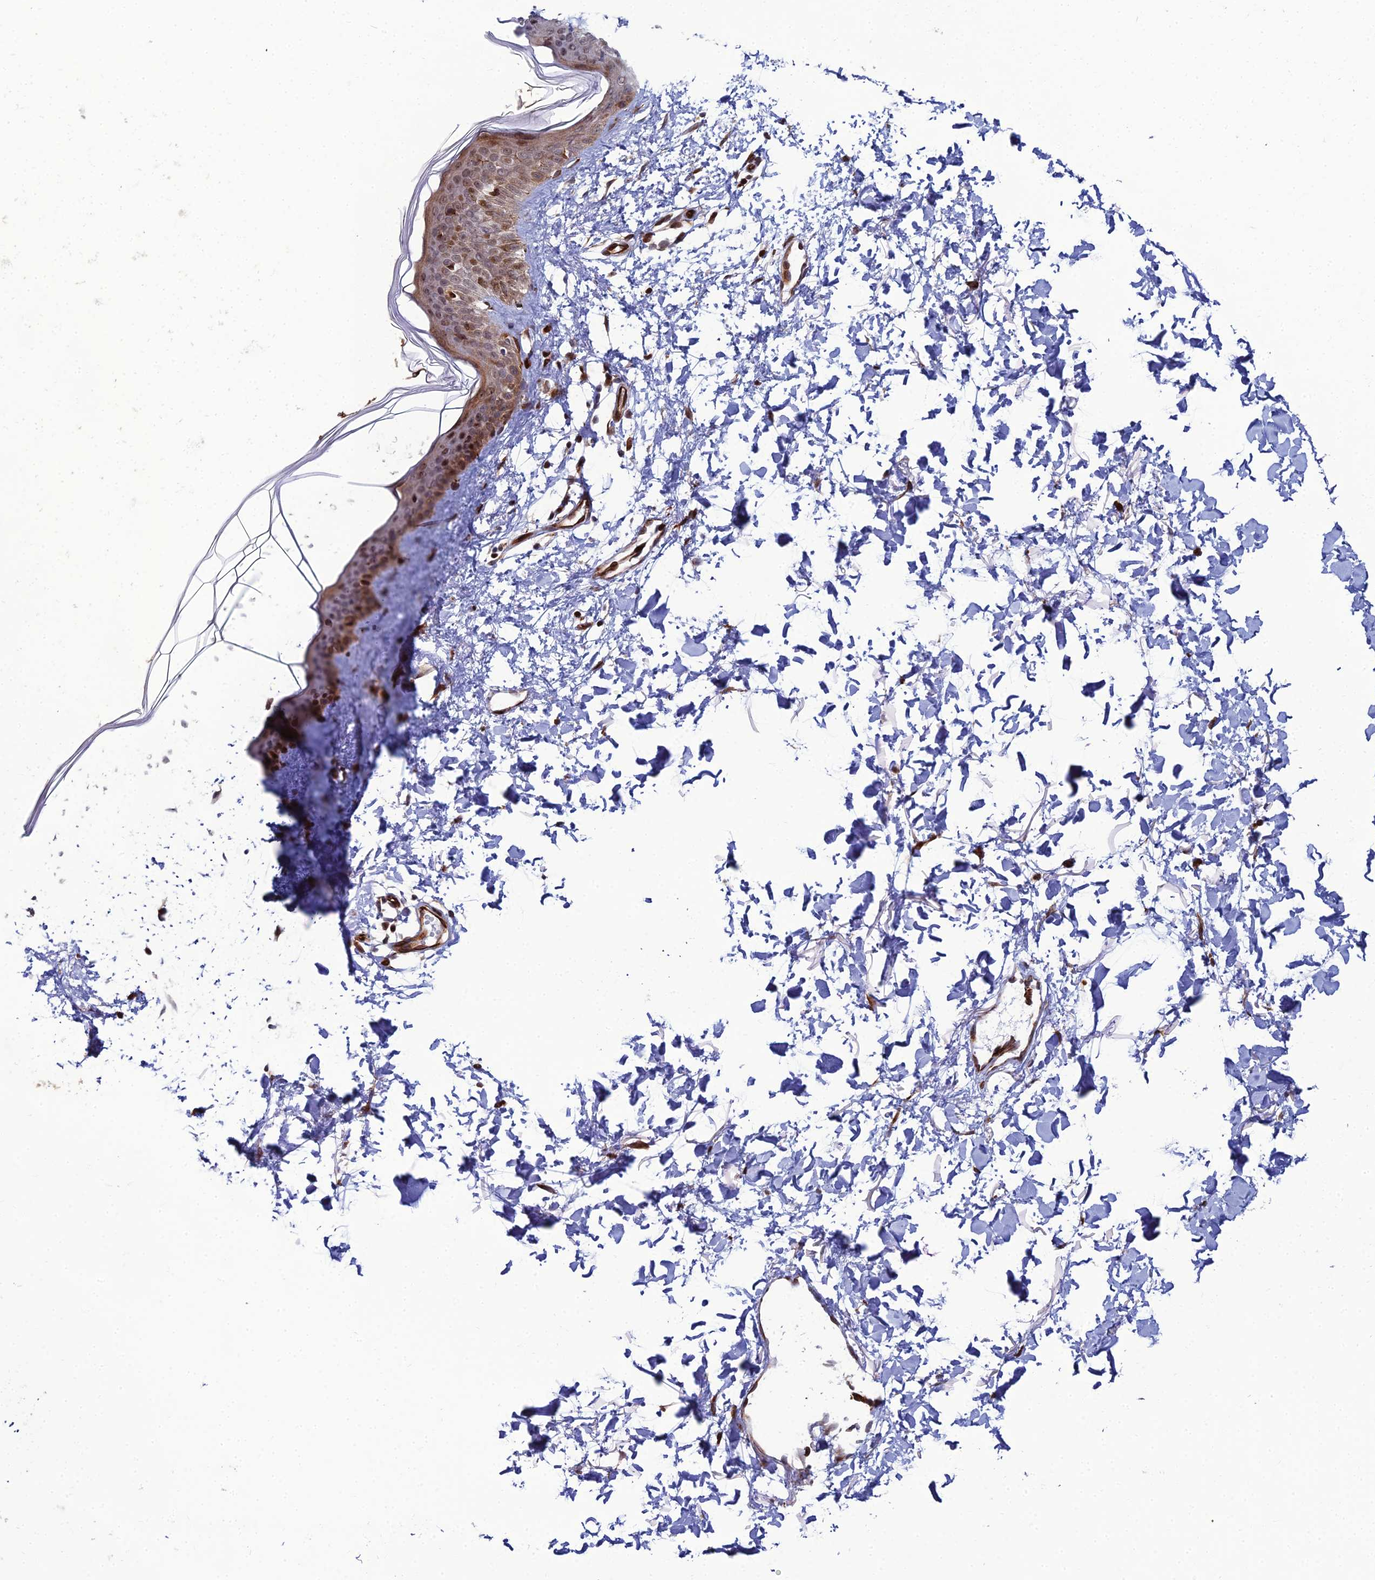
{"staining": {"intensity": "moderate", "quantity": "25%-75%", "location": "cytoplasmic/membranous"}, "tissue": "skin", "cell_type": "Fibroblasts", "image_type": "normal", "snomed": [{"axis": "morphology", "description": "Normal tissue, NOS"}, {"axis": "topography", "description": "Skin"}], "caption": "A brown stain highlights moderate cytoplasmic/membranous staining of a protein in fibroblasts of benign human skin. Nuclei are stained in blue.", "gene": "ZNF668", "patient": {"sex": "female", "age": 58}}